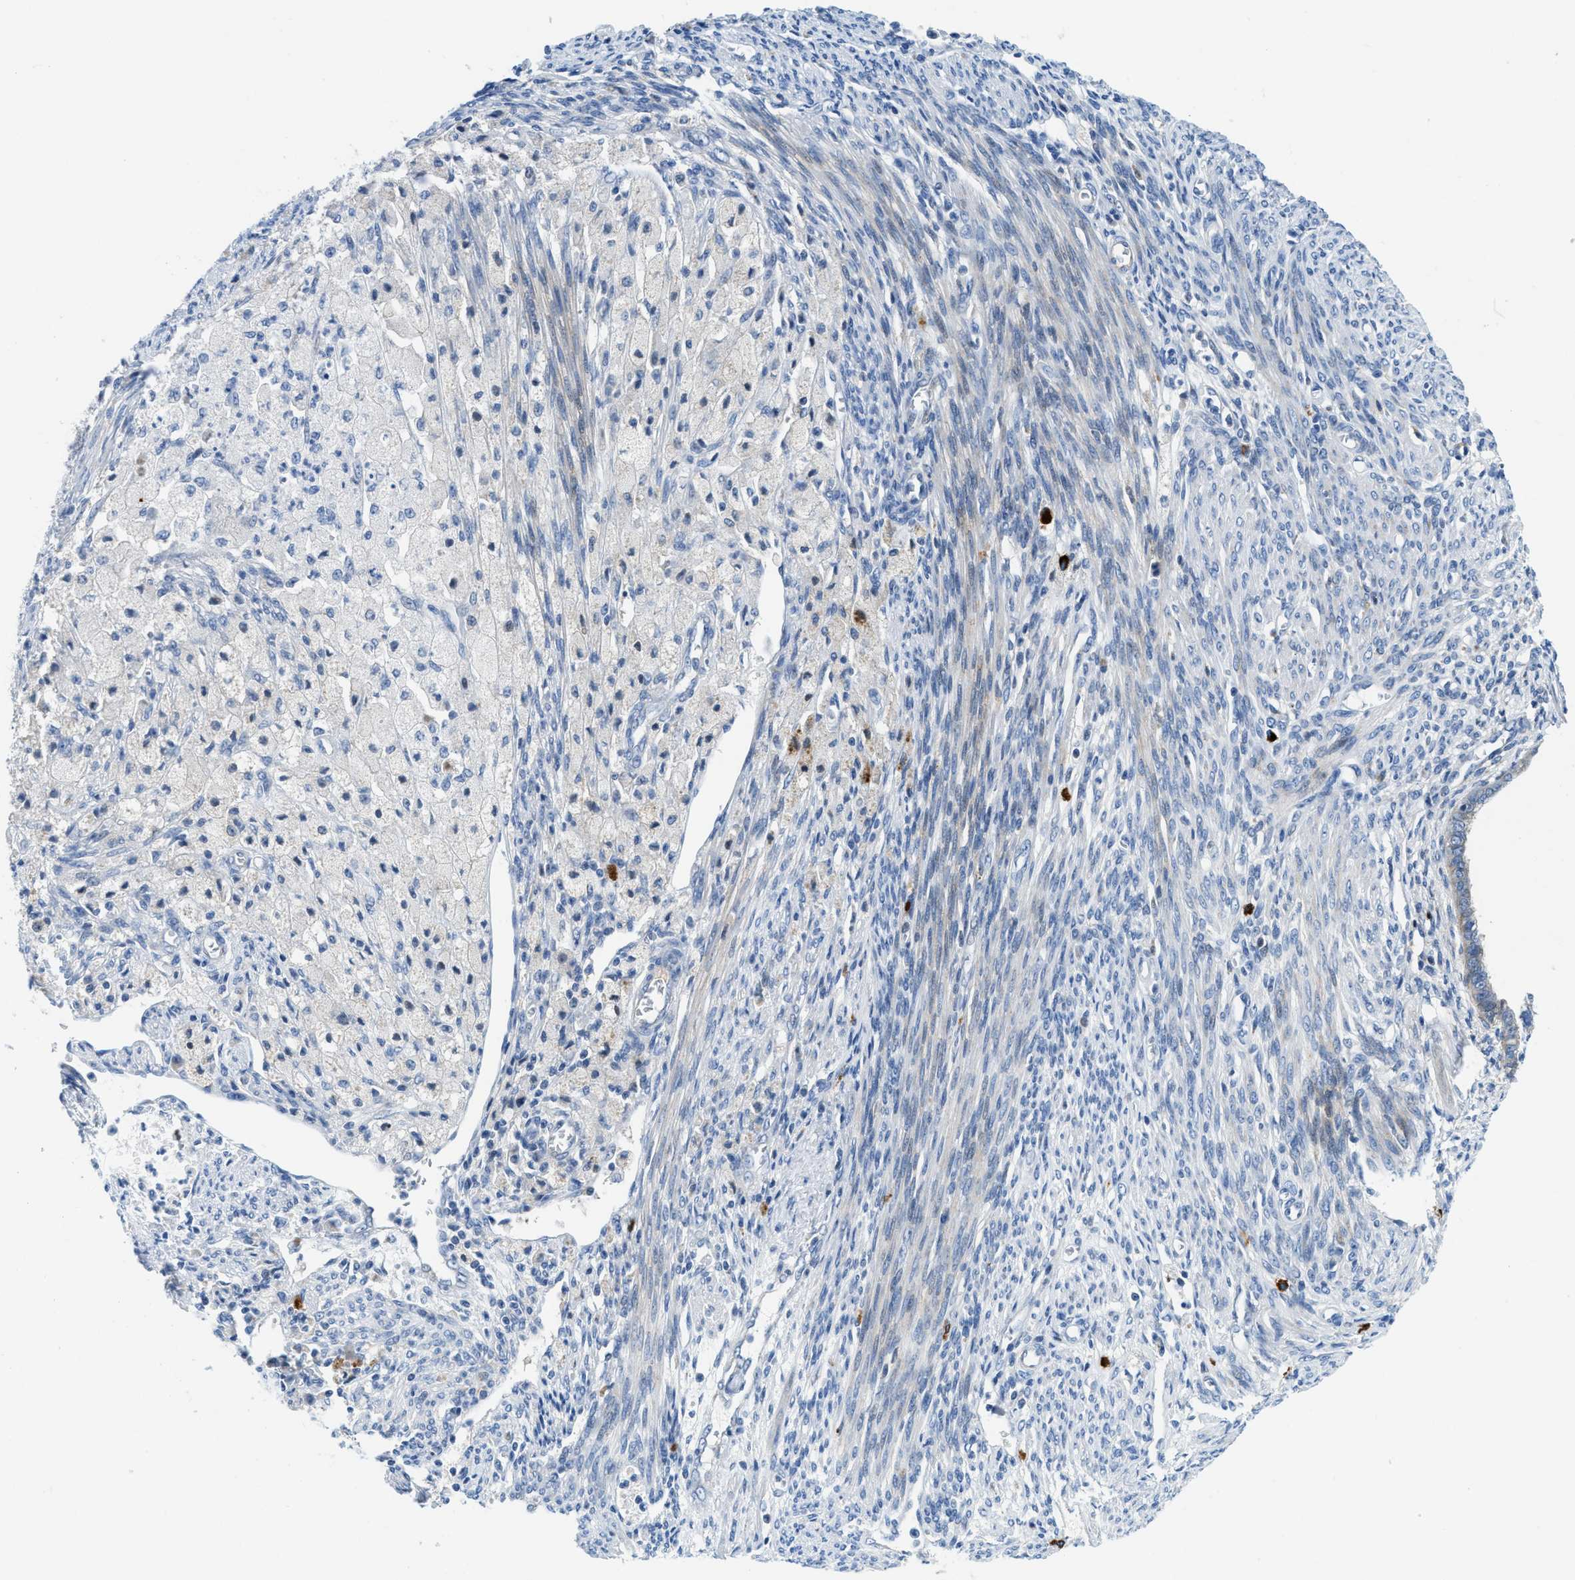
{"staining": {"intensity": "negative", "quantity": "none", "location": "none"}, "tissue": "cervical cancer", "cell_type": "Tumor cells", "image_type": "cancer", "snomed": [{"axis": "morphology", "description": "Normal tissue, NOS"}, {"axis": "morphology", "description": "Adenocarcinoma, NOS"}, {"axis": "topography", "description": "Cervix"}, {"axis": "topography", "description": "Endometrium"}], "caption": "A micrograph of human cervical cancer is negative for staining in tumor cells.", "gene": "CFB", "patient": {"sex": "female", "age": 86}}